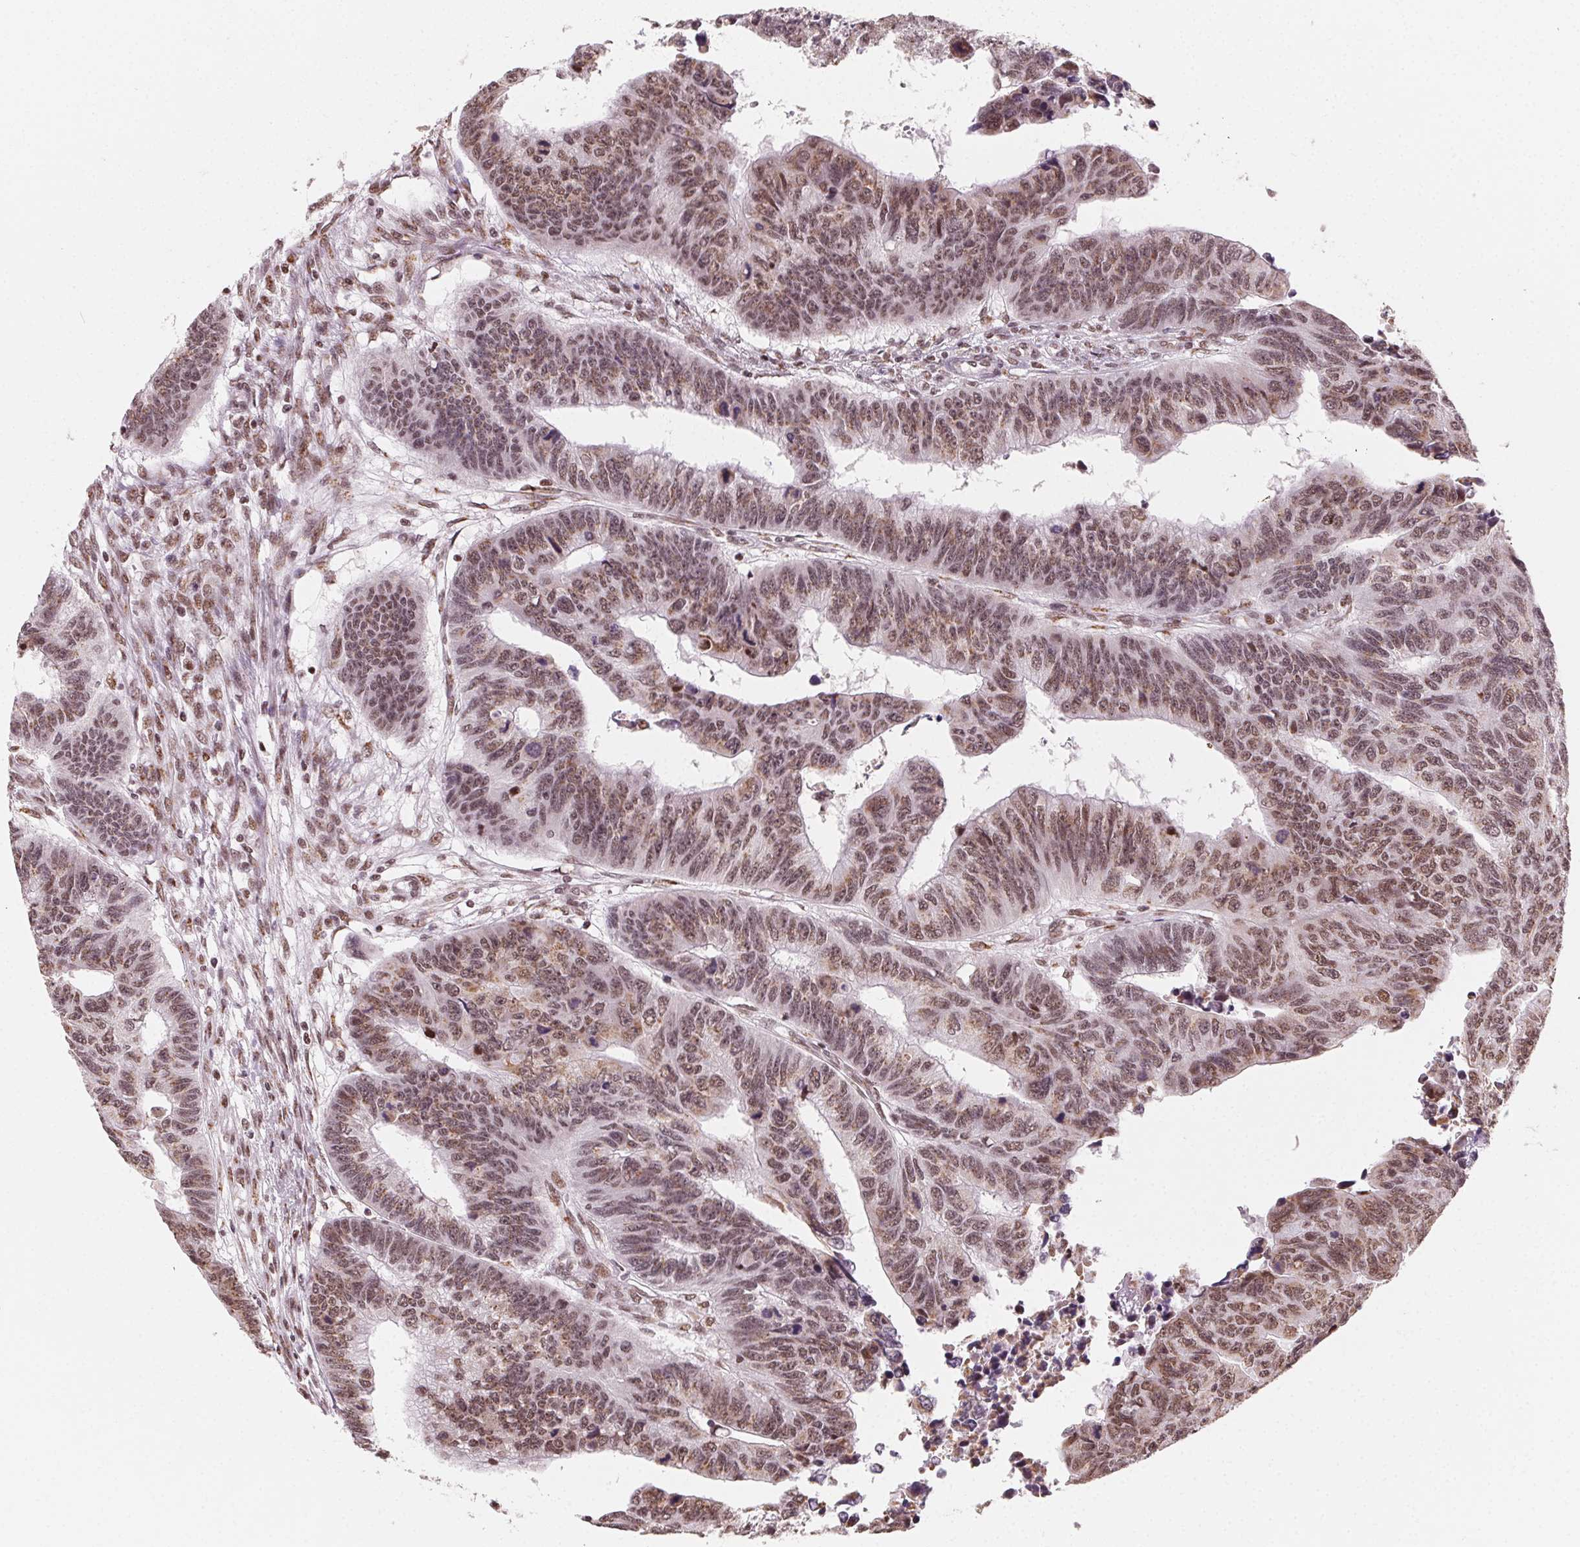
{"staining": {"intensity": "moderate", "quantity": ">75%", "location": "cytoplasmic/membranous,nuclear"}, "tissue": "colorectal cancer", "cell_type": "Tumor cells", "image_type": "cancer", "snomed": [{"axis": "morphology", "description": "Adenocarcinoma, NOS"}, {"axis": "topography", "description": "Rectum"}], "caption": "Human adenocarcinoma (colorectal) stained with a protein marker demonstrates moderate staining in tumor cells.", "gene": "TOPORS", "patient": {"sex": "female", "age": 85}}